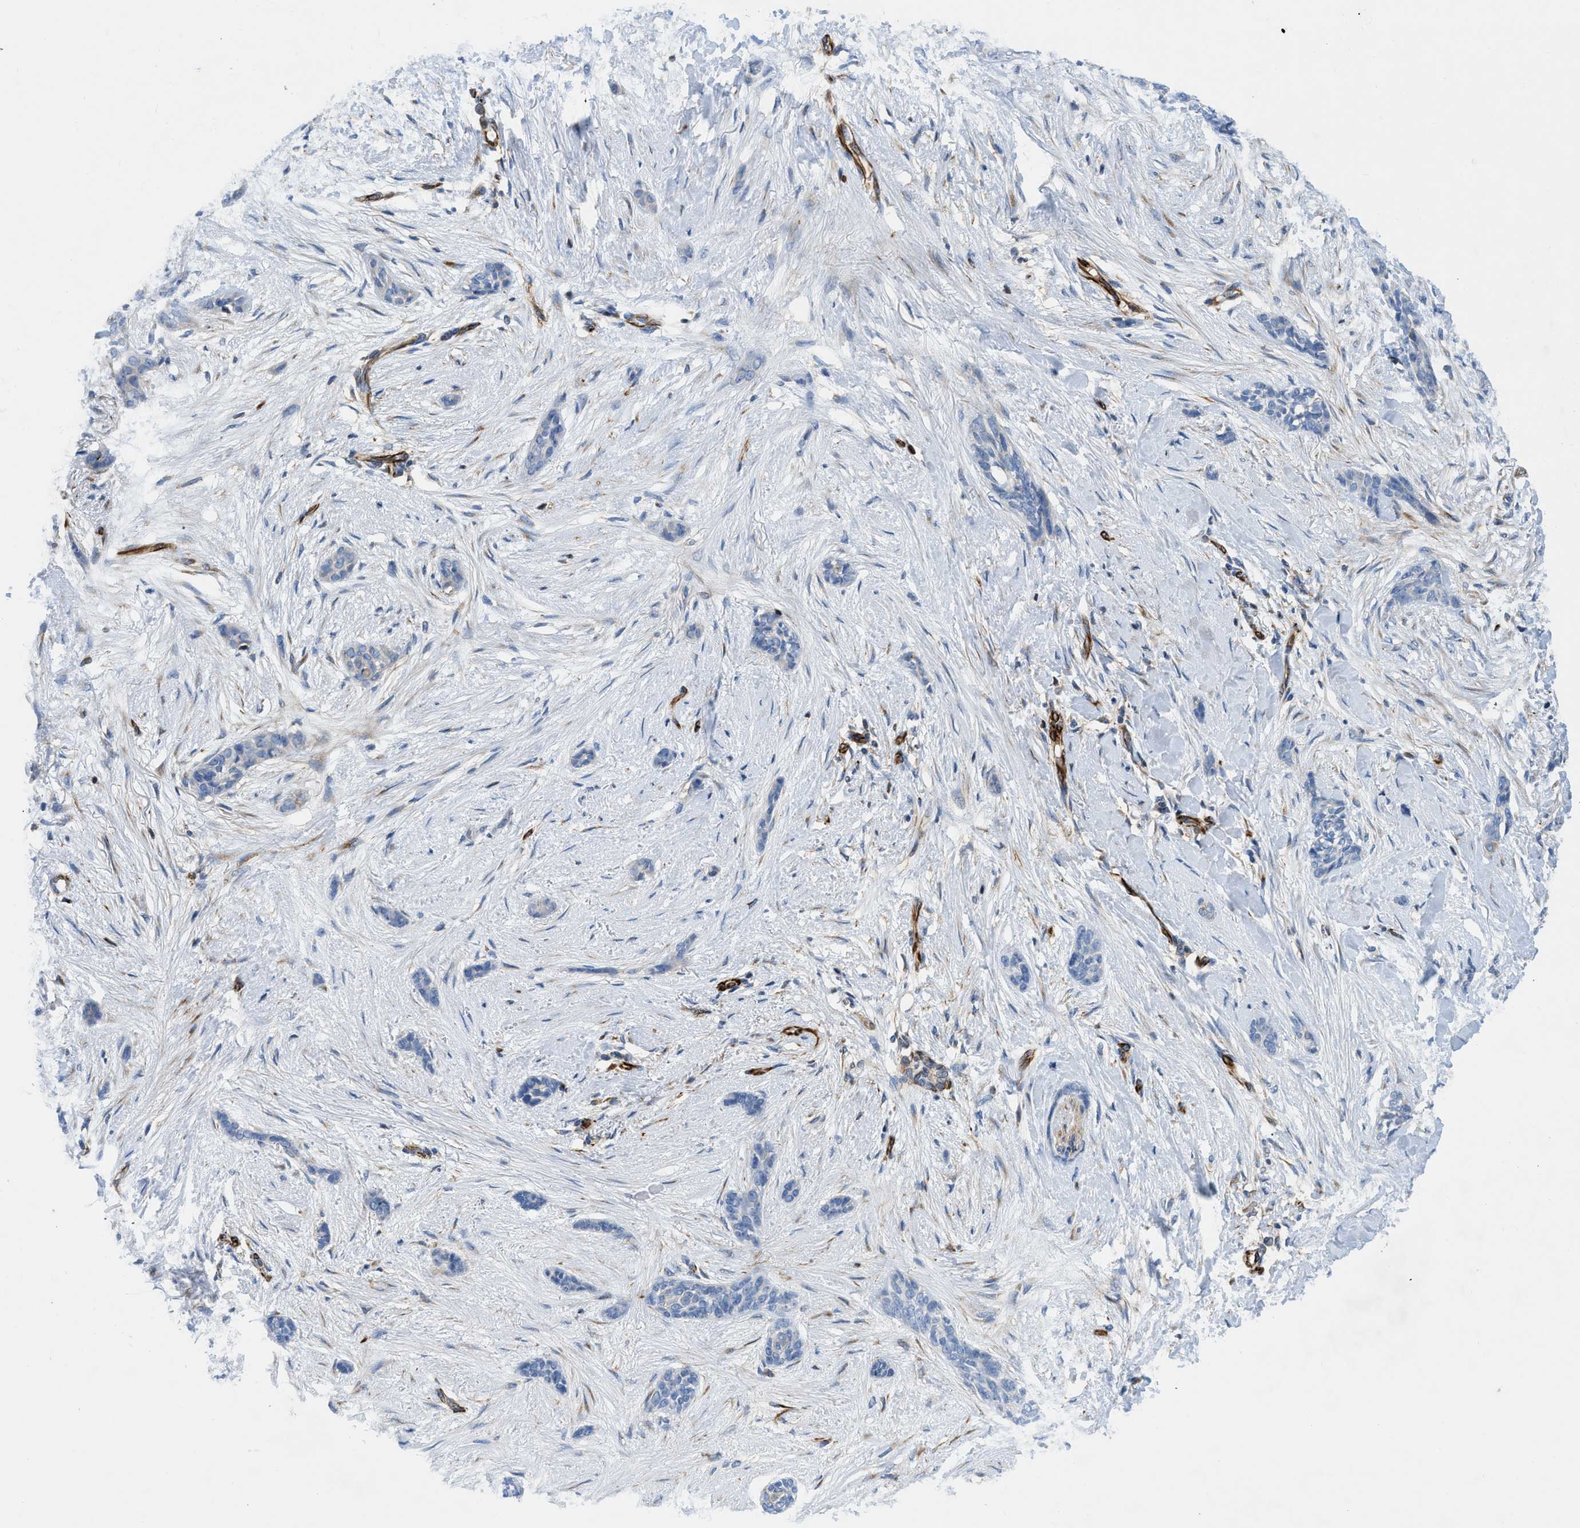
{"staining": {"intensity": "negative", "quantity": "none", "location": "none"}, "tissue": "skin cancer", "cell_type": "Tumor cells", "image_type": "cancer", "snomed": [{"axis": "morphology", "description": "Basal cell carcinoma"}, {"axis": "morphology", "description": "Adnexal tumor, benign"}, {"axis": "topography", "description": "Skin"}], "caption": "Tumor cells are negative for brown protein staining in skin cancer (benign adnexal tumor).", "gene": "ZNF831", "patient": {"sex": "female", "age": 42}}